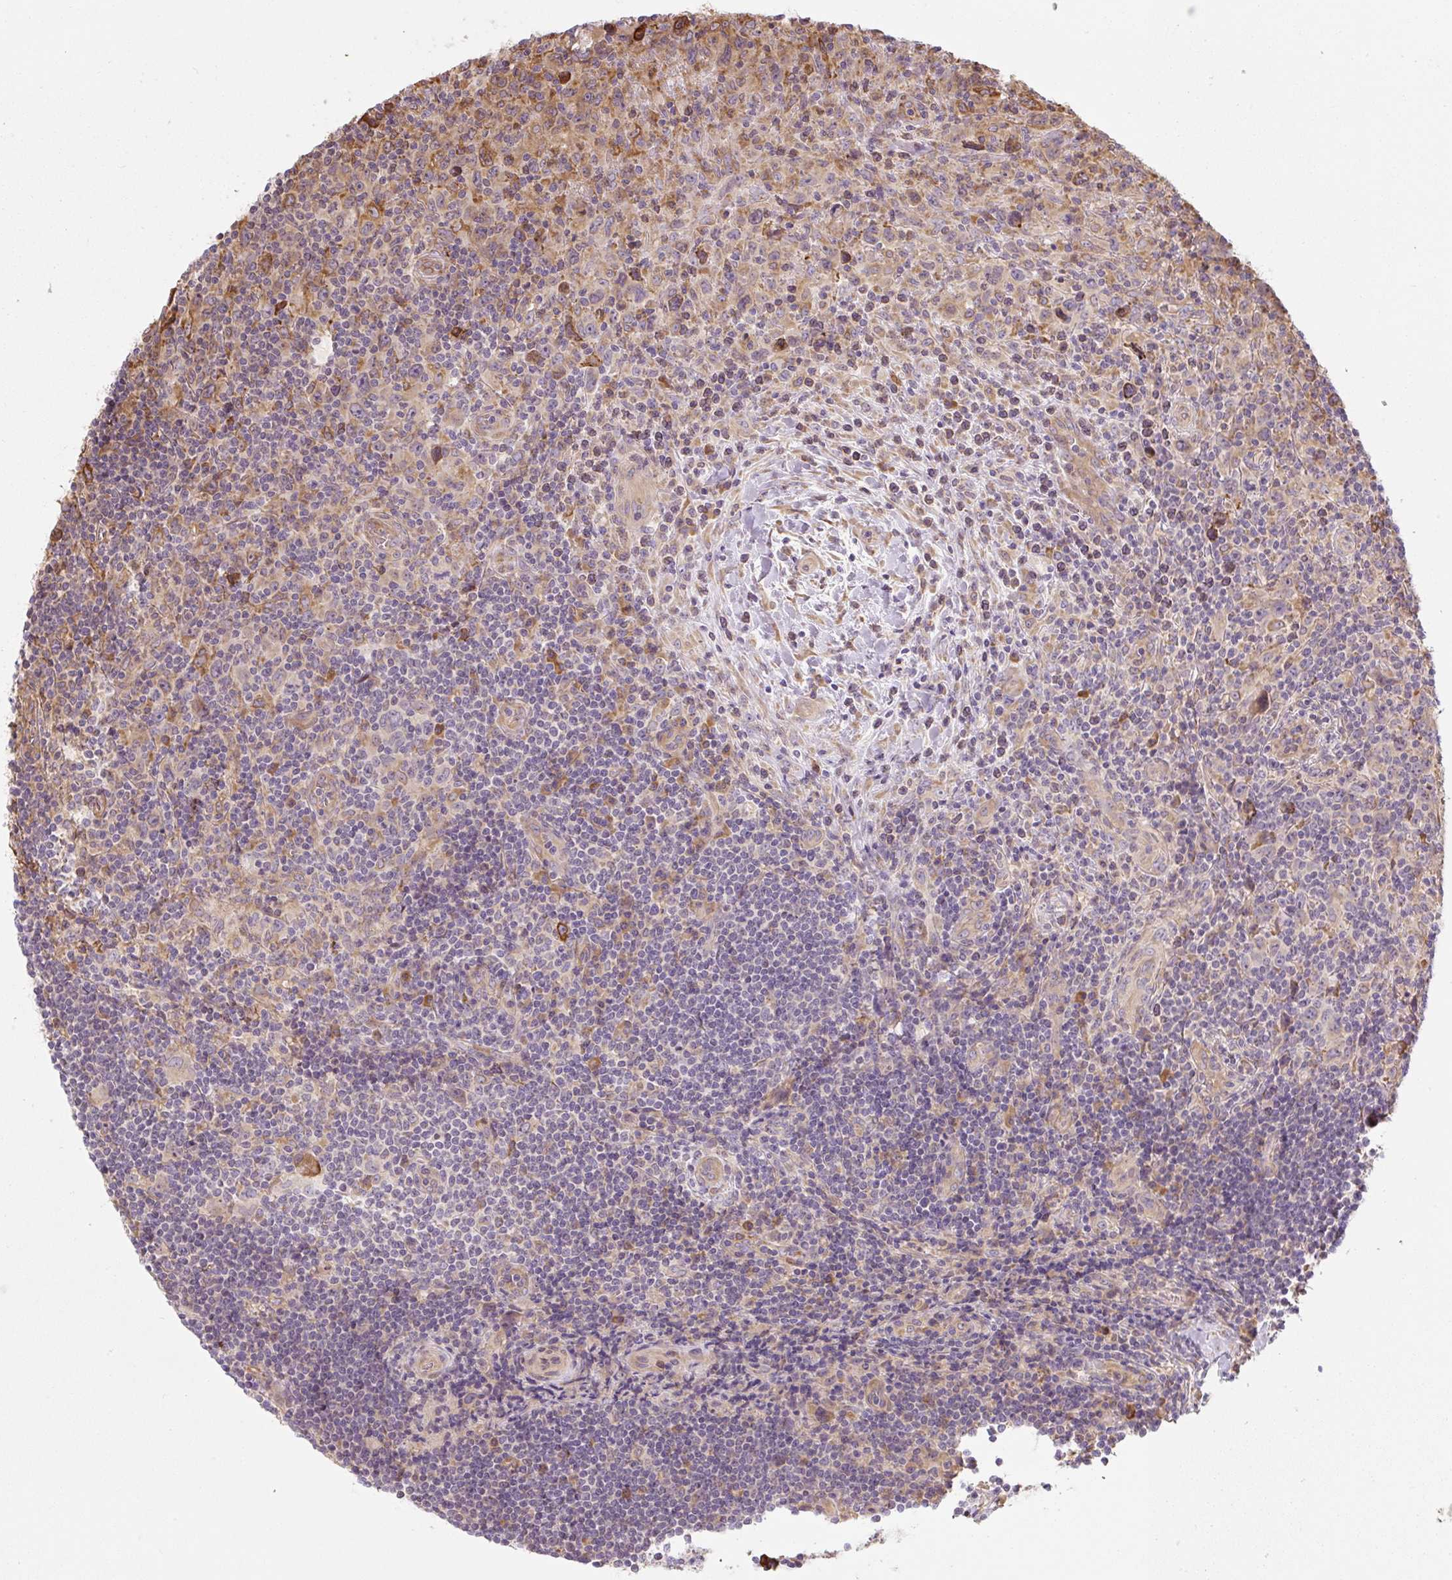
{"staining": {"intensity": "negative", "quantity": "none", "location": "none"}, "tissue": "lymphoma", "cell_type": "Tumor cells", "image_type": "cancer", "snomed": [{"axis": "morphology", "description": "Hodgkin's disease, NOS"}, {"axis": "topography", "description": "Lymph node"}], "caption": "Human Hodgkin's disease stained for a protein using immunohistochemistry displays no expression in tumor cells.", "gene": "RASA1", "patient": {"sex": "female", "age": 18}}